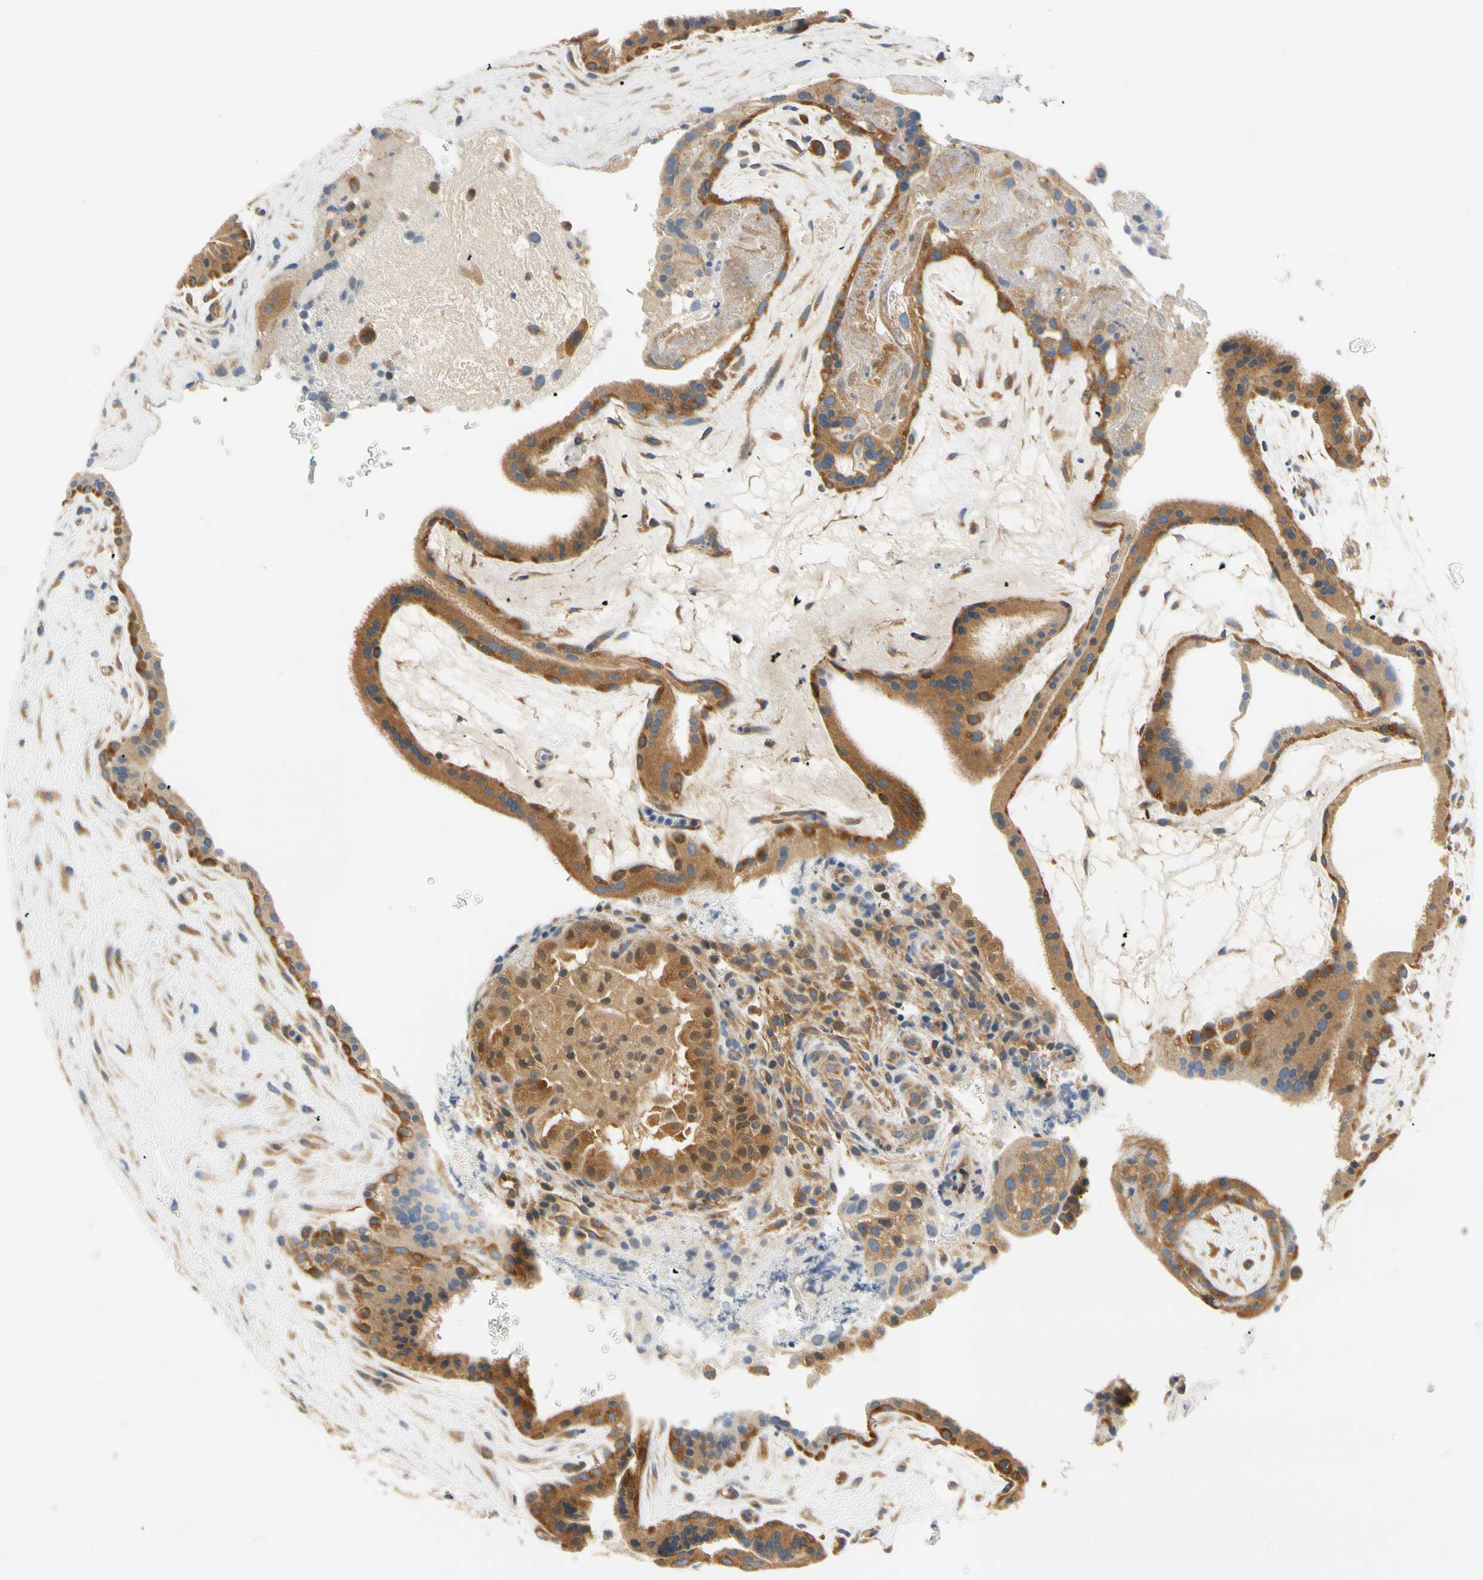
{"staining": {"intensity": "moderate", "quantity": "25%-75%", "location": "cytoplasmic/membranous"}, "tissue": "placenta", "cell_type": "Decidual cells", "image_type": "normal", "snomed": [{"axis": "morphology", "description": "Normal tissue, NOS"}, {"axis": "topography", "description": "Placenta"}], "caption": "The immunohistochemical stain highlights moderate cytoplasmic/membranous positivity in decidual cells of normal placenta. The protein of interest is shown in brown color, while the nuclei are stained blue.", "gene": "LRRC47", "patient": {"sex": "female", "age": 19}}